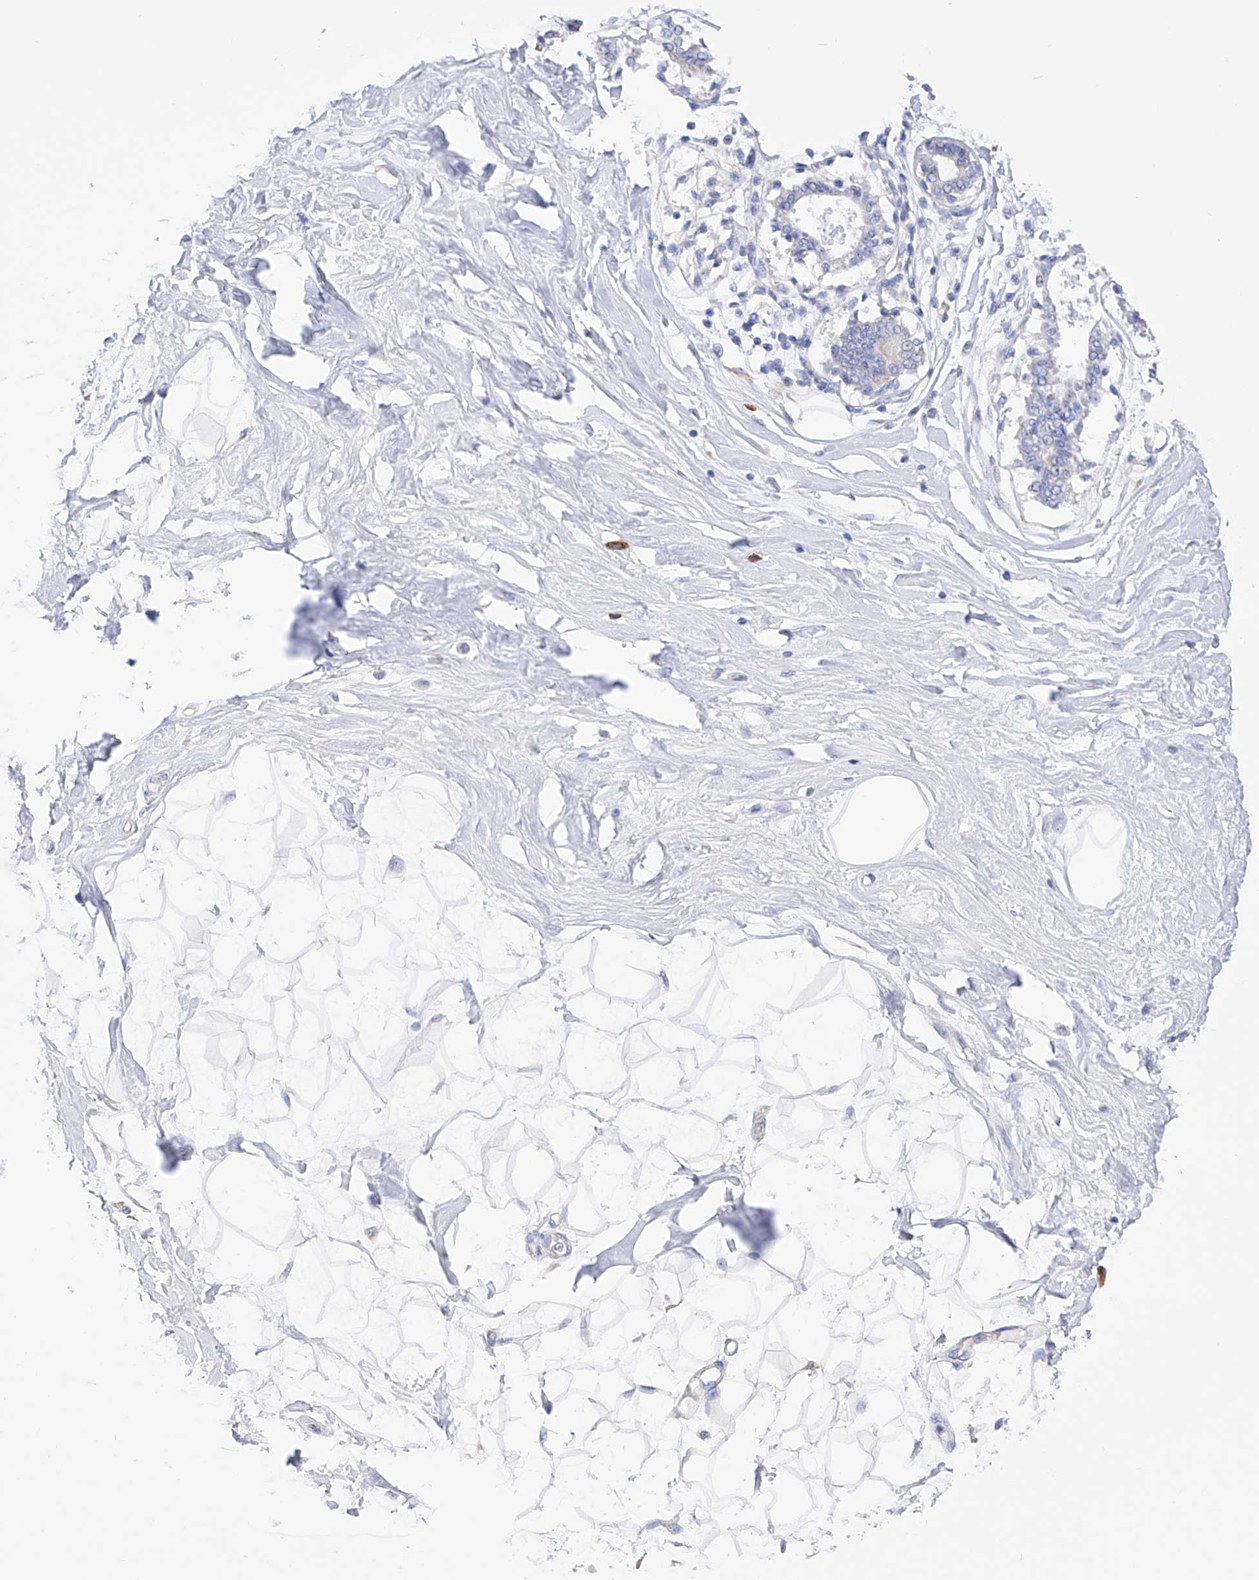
{"staining": {"intensity": "negative", "quantity": "none", "location": "none"}, "tissue": "breast", "cell_type": "Adipocytes", "image_type": "normal", "snomed": [{"axis": "morphology", "description": "Normal tissue, NOS"}, {"axis": "topography", "description": "Breast"}], "caption": "Adipocytes show no significant protein expression in normal breast. The staining was performed using DAB (3,3'-diaminobenzidine) to visualize the protein expression in brown, while the nuclei were stained in blue with hematoxylin (Magnification: 20x).", "gene": "FLG", "patient": {"sex": "female", "age": 45}}